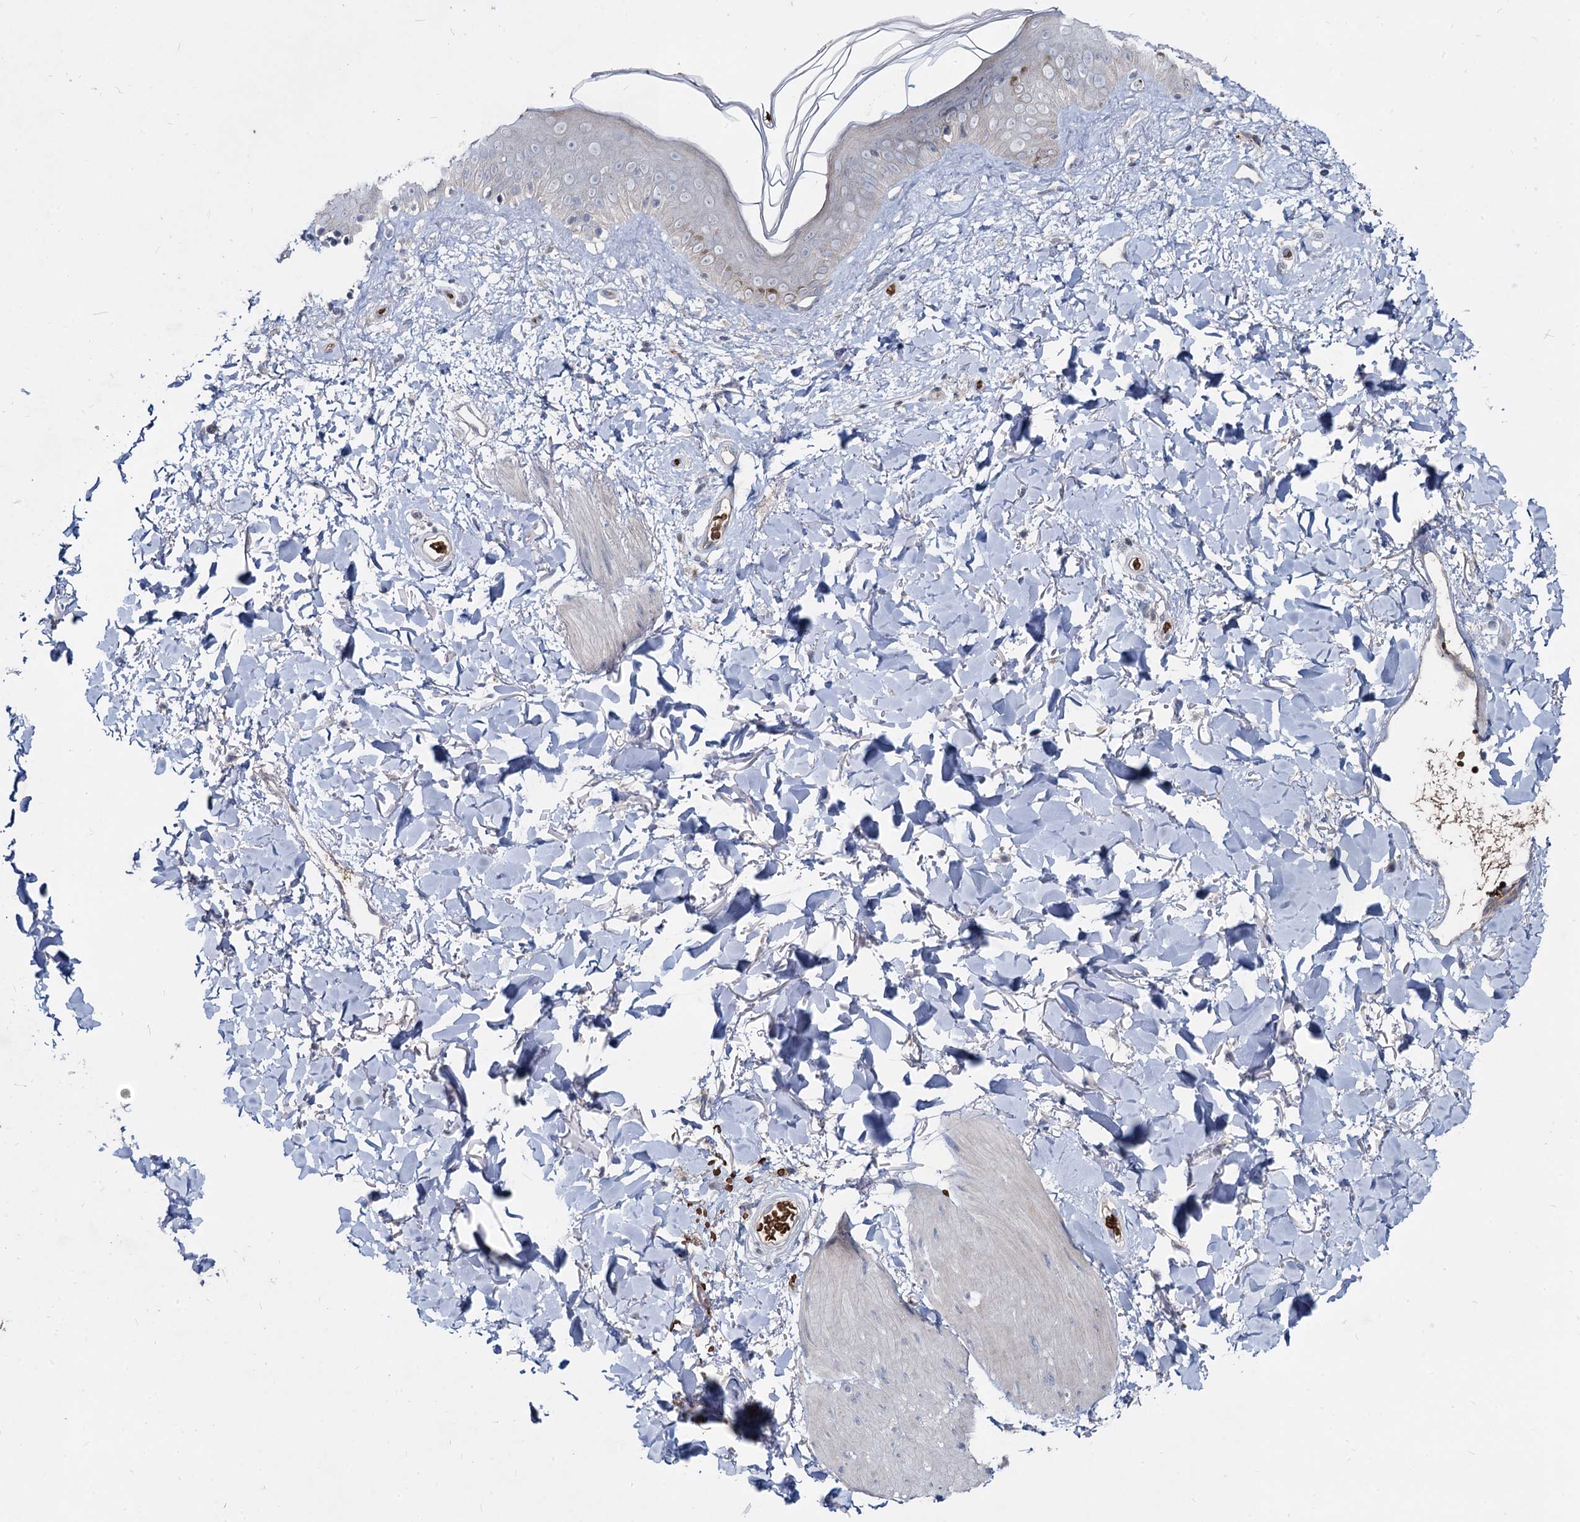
{"staining": {"intensity": "negative", "quantity": "none", "location": "none"}, "tissue": "skin", "cell_type": "Fibroblasts", "image_type": "normal", "snomed": [{"axis": "morphology", "description": "Normal tissue, NOS"}, {"axis": "topography", "description": "Skin"}], "caption": "Immunohistochemistry (IHC) of normal skin reveals no staining in fibroblasts.", "gene": "RNF6", "patient": {"sex": "female", "age": 58}}